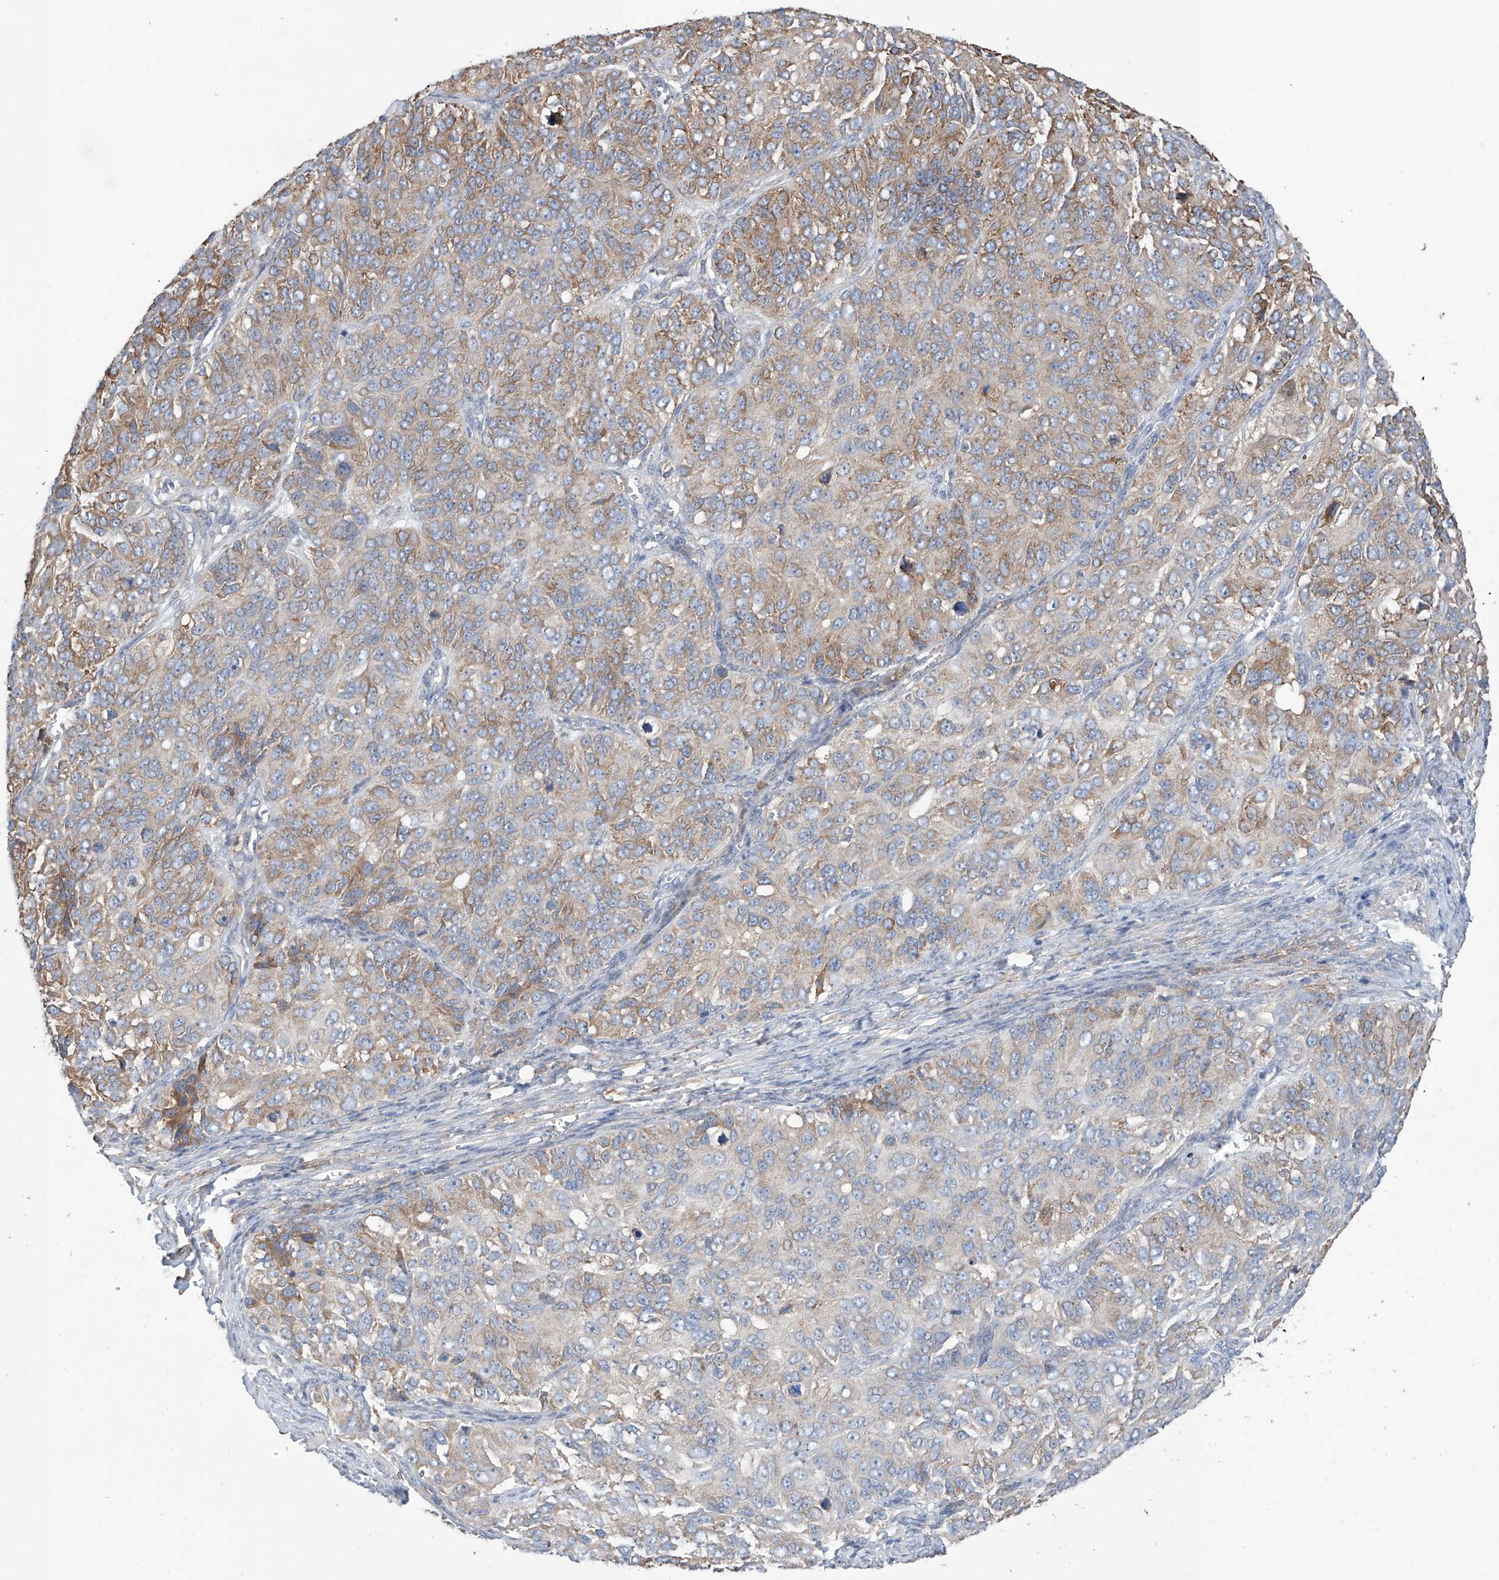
{"staining": {"intensity": "moderate", "quantity": "<25%", "location": "cytoplasmic/membranous"}, "tissue": "ovarian cancer", "cell_type": "Tumor cells", "image_type": "cancer", "snomed": [{"axis": "morphology", "description": "Carcinoma, endometroid"}, {"axis": "topography", "description": "Ovary"}], "caption": "The micrograph displays staining of ovarian endometroid carcinoma, revealing moderate cytoplasmic/membranous protein positivity (brown color) within tumor cells.", "gene": "REC8", "patient": {"sex": "female", "age": 51}}